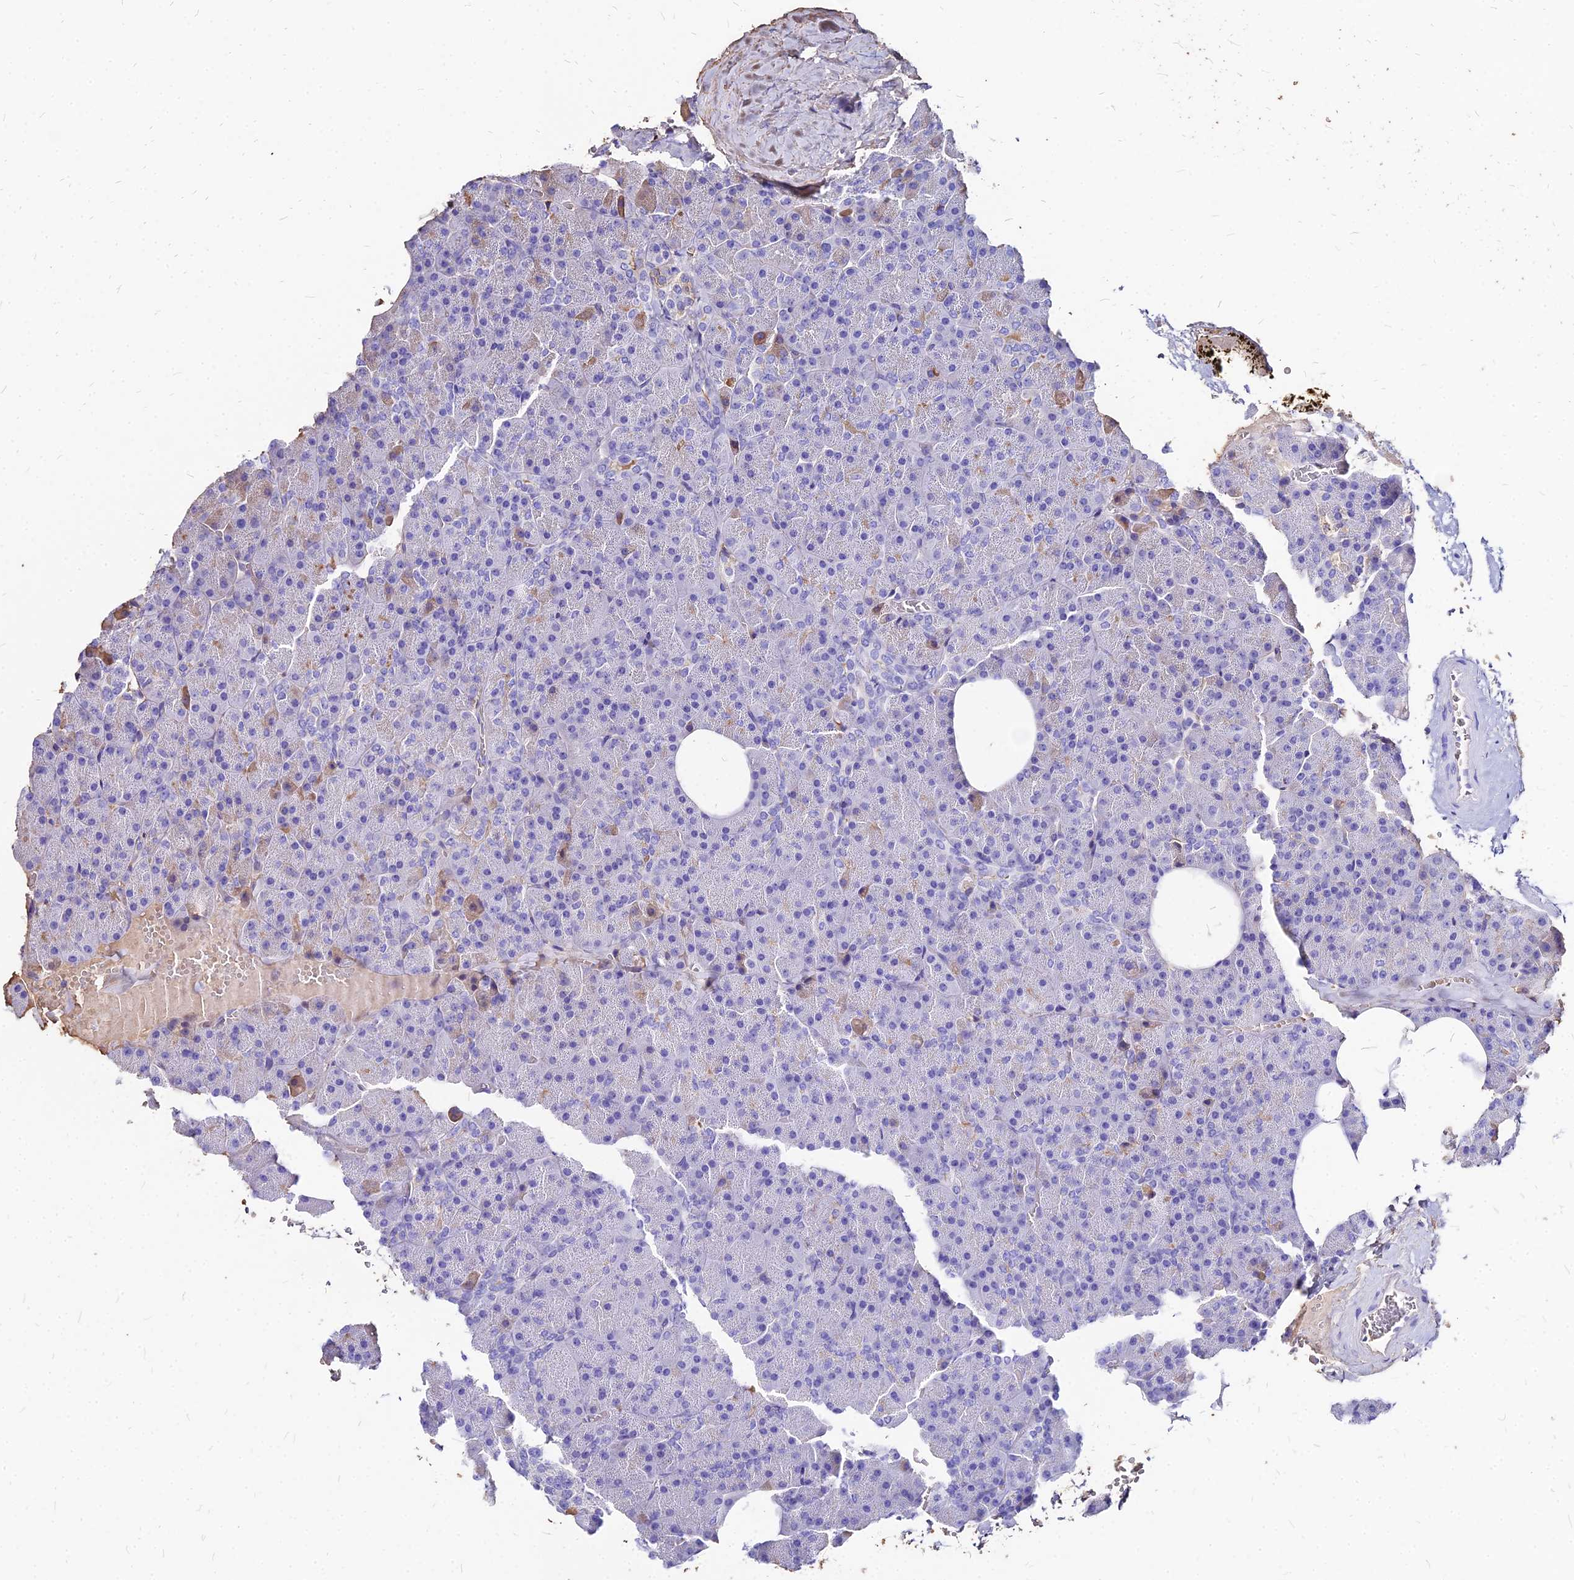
{"staining": {"intensity": "negative", "quantity": "none", "location": "none"}, "tissue": "pancreas", "cell_type": "Exocrine glandular cells", "image_type": "normal", "snomed": [{"axis": "morphology", "description": "Normal tissue, NOS"}, {"axis": "morphology", "description": "Carcinoid, malignant, NOS"}, {"axis": "topography", "description": "Pancreas"}], "caption": "IHC histopathology image of benign pancreas: human pancreas stained with DAB exhibits no significant protein positivity in exocrine glandular cells.", "gene": "NME5", "patient": {"sex": "female", "age": 35}}